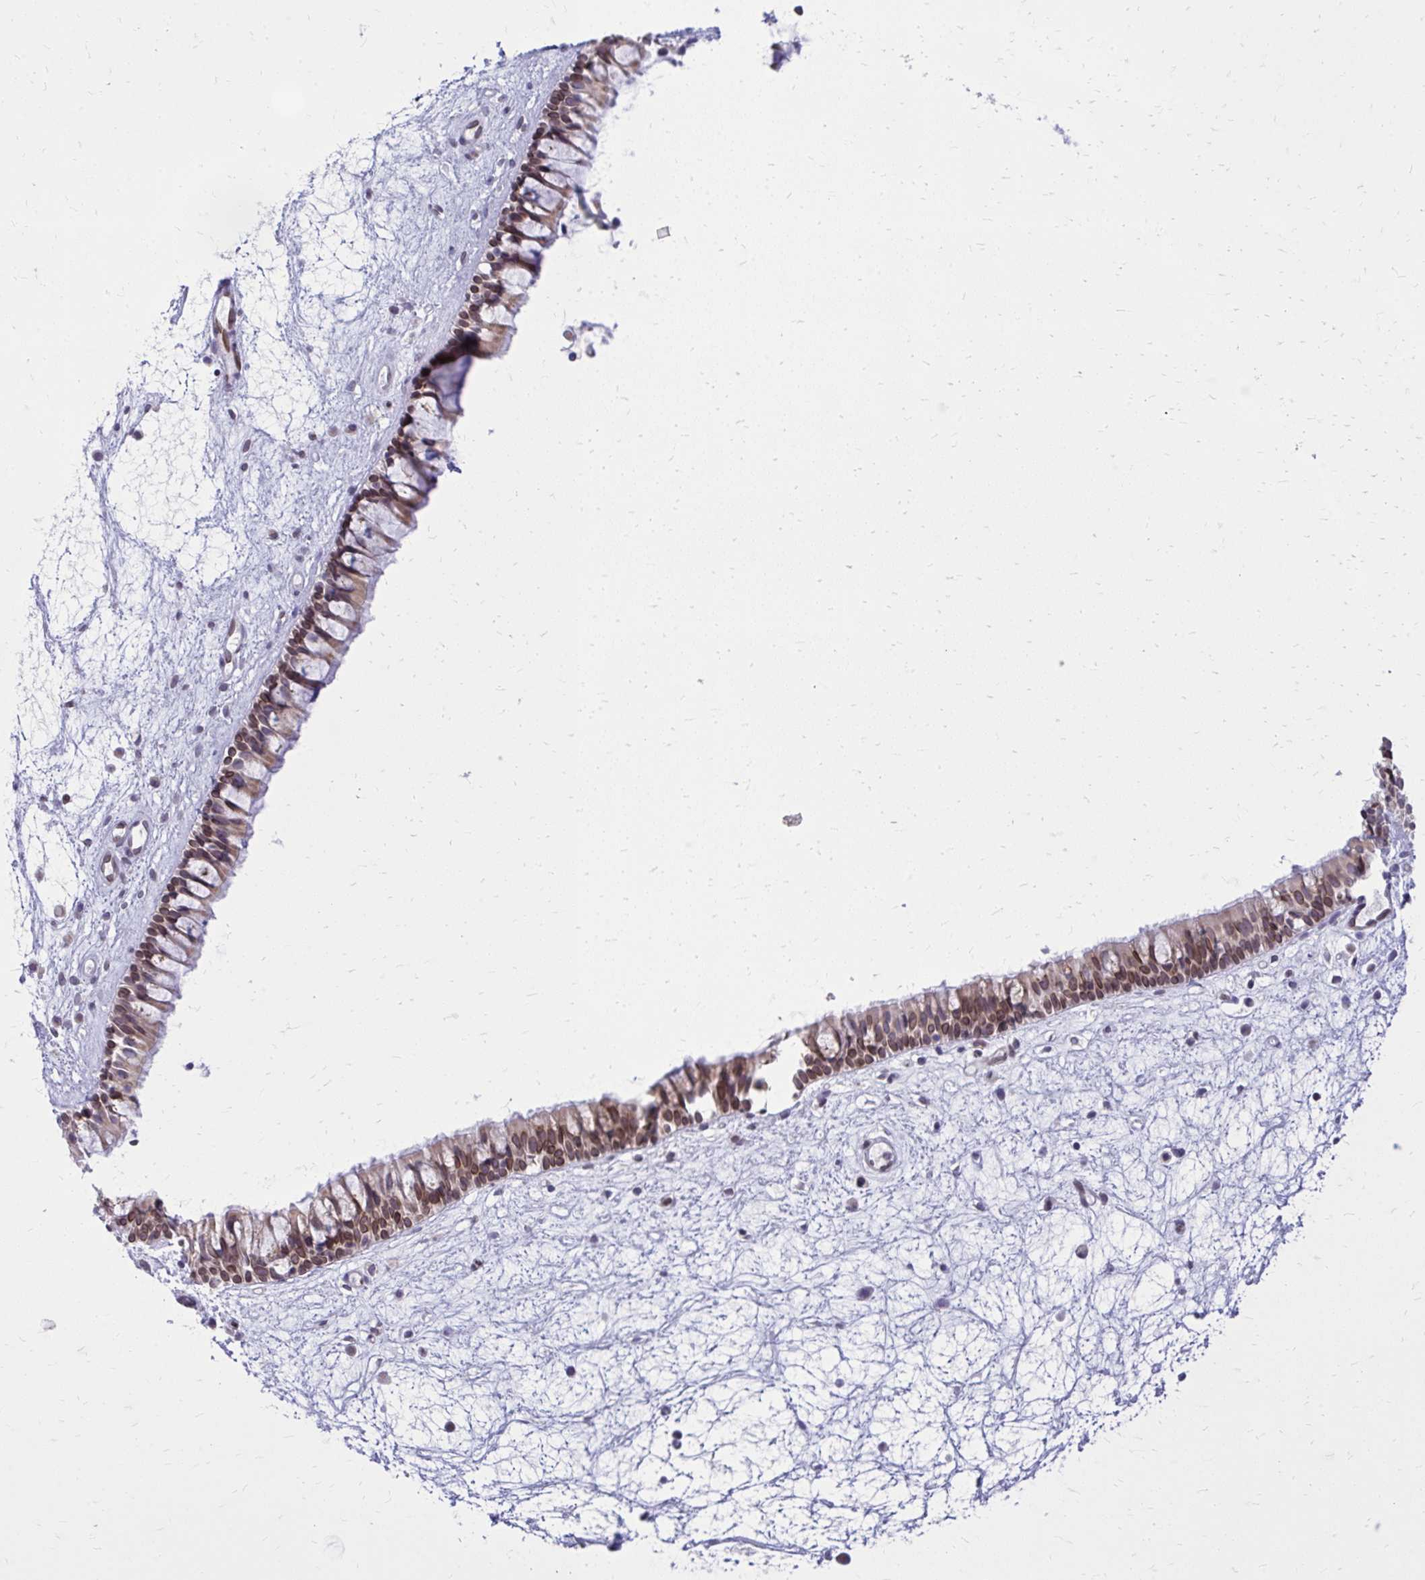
{"staining": {"intensity": "moderate", "quantity": ">75%", "location": "cytoplasmic/membranous,nuclear"}, "tissue": "nasopharynx", "cell_type": "Respiratory epithelial cells", "image_type": "normal", "snomed": [{"axis": "morphology", "description": "Normal tissue, NOS"}, {"axis": "topography", "description": "Nasopharynx"}], "caption": "Moderate cytoplasmic/membranous,nuclear positivity is identified in about >75% of respiratory epithelial cells in unremarkable nasopharynx. (DAB IHC, brown staining for protein, blue staining for nuclei).", "gene": "RPS6KA2", "patient": {"sex": "male", "age": 69}}